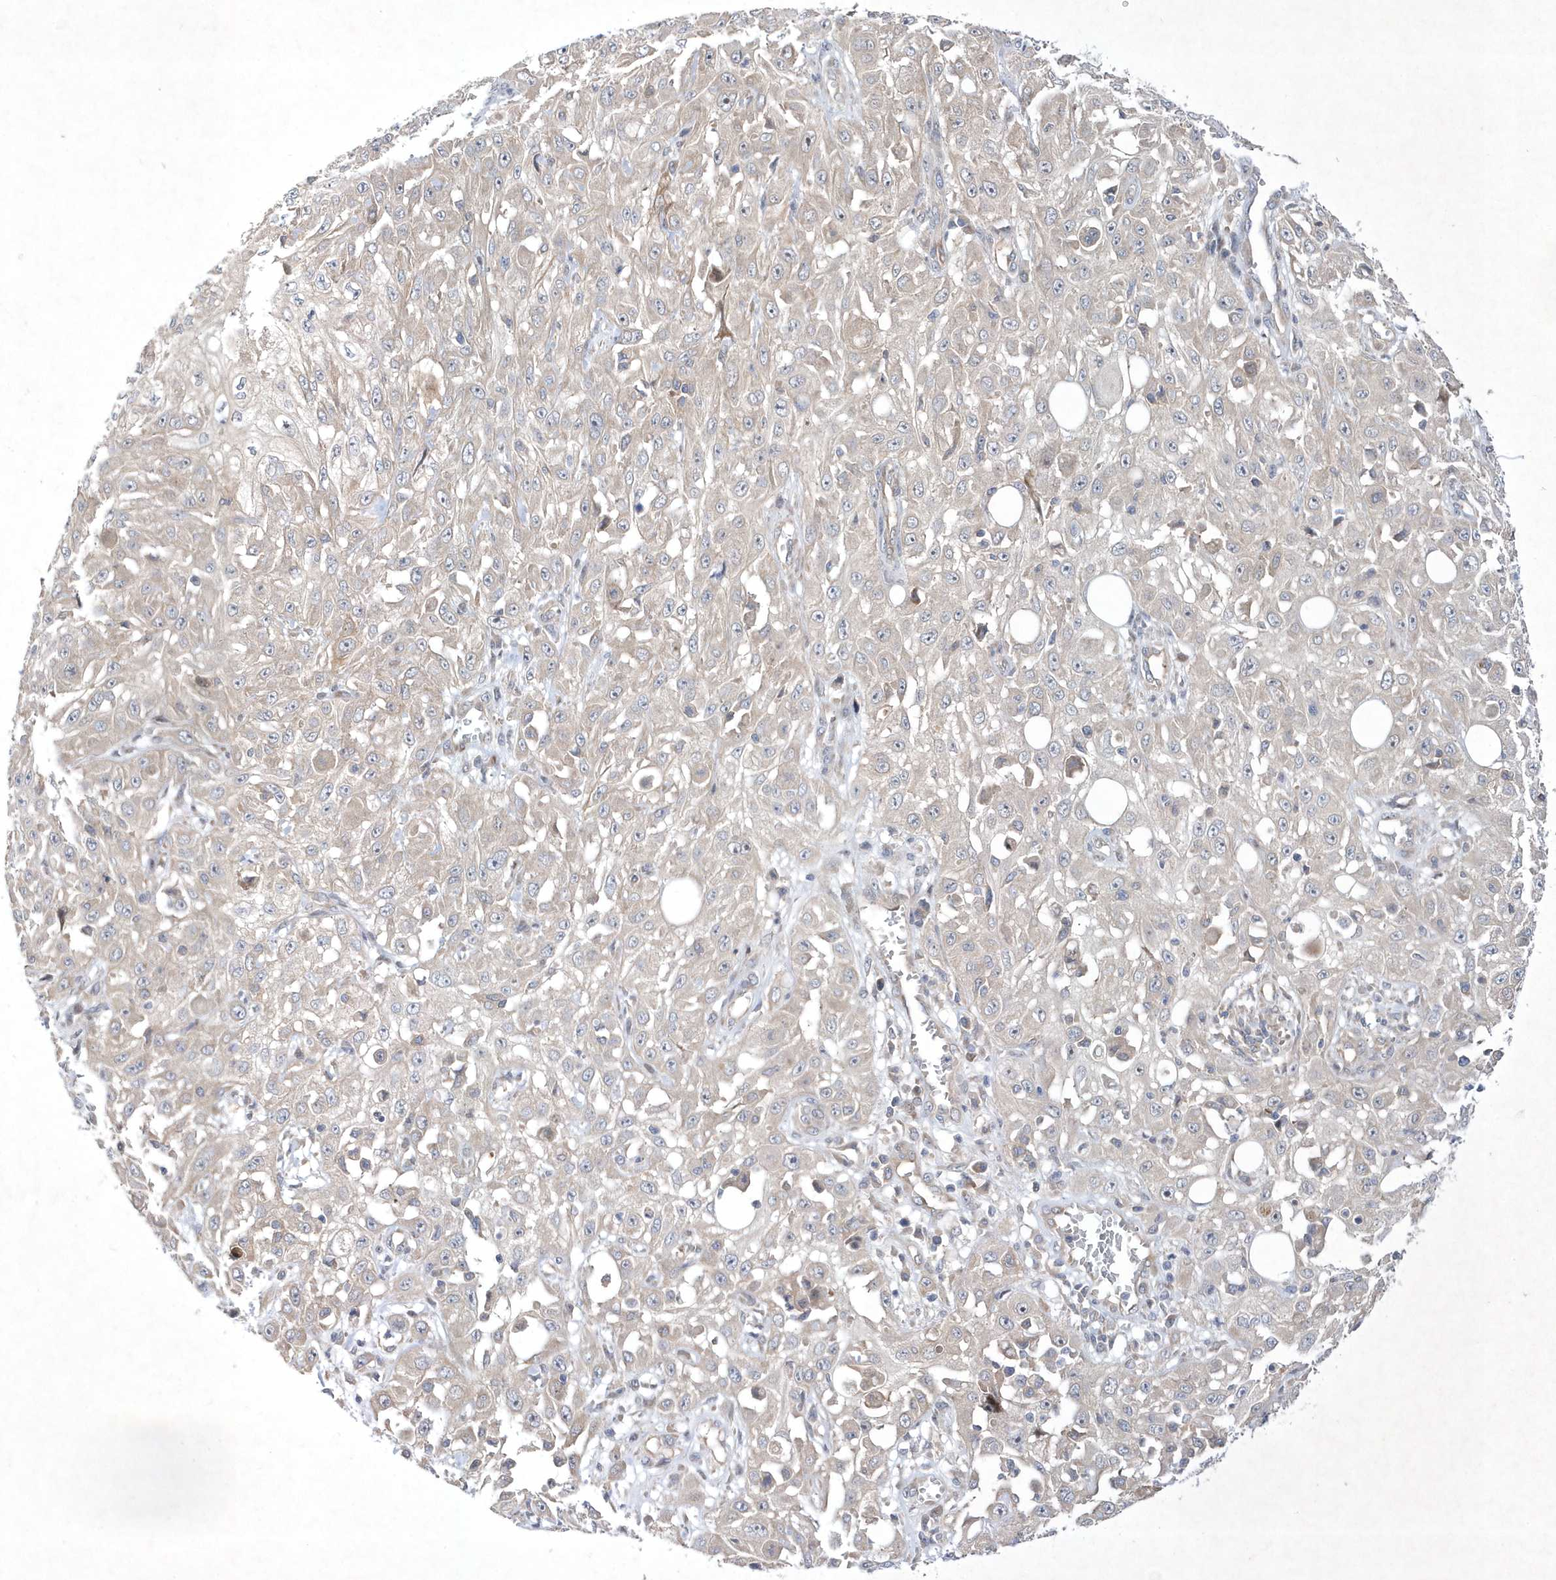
{"staining": {"intensity": "negative", "quantity": "none", "location": "none"}, "tissue": "skin cancer", "cell_type": "Tumor cells", "image_type": "cancer", "snomed": [{"axis": "morphology", "description": "Squamous cell carcinoma, NOS"}, {"axis": "morphology", "description": "Squamous cell carcinoma, metastatic, NOS"}, {"axis": "topography", "description": "Skin"}, {"axis": "topography", "description": "Lymph node"}], "caption": "DAB immunohistochemical staining of human squamous cell carcinoma (skin) exhibits no significant positivity in tumor cells. (Immunohistochemistry (ihc), brightfield microscopy, high magnification).", "gene": "DSPP", "patient": {"sex": "male", "age": 75}}